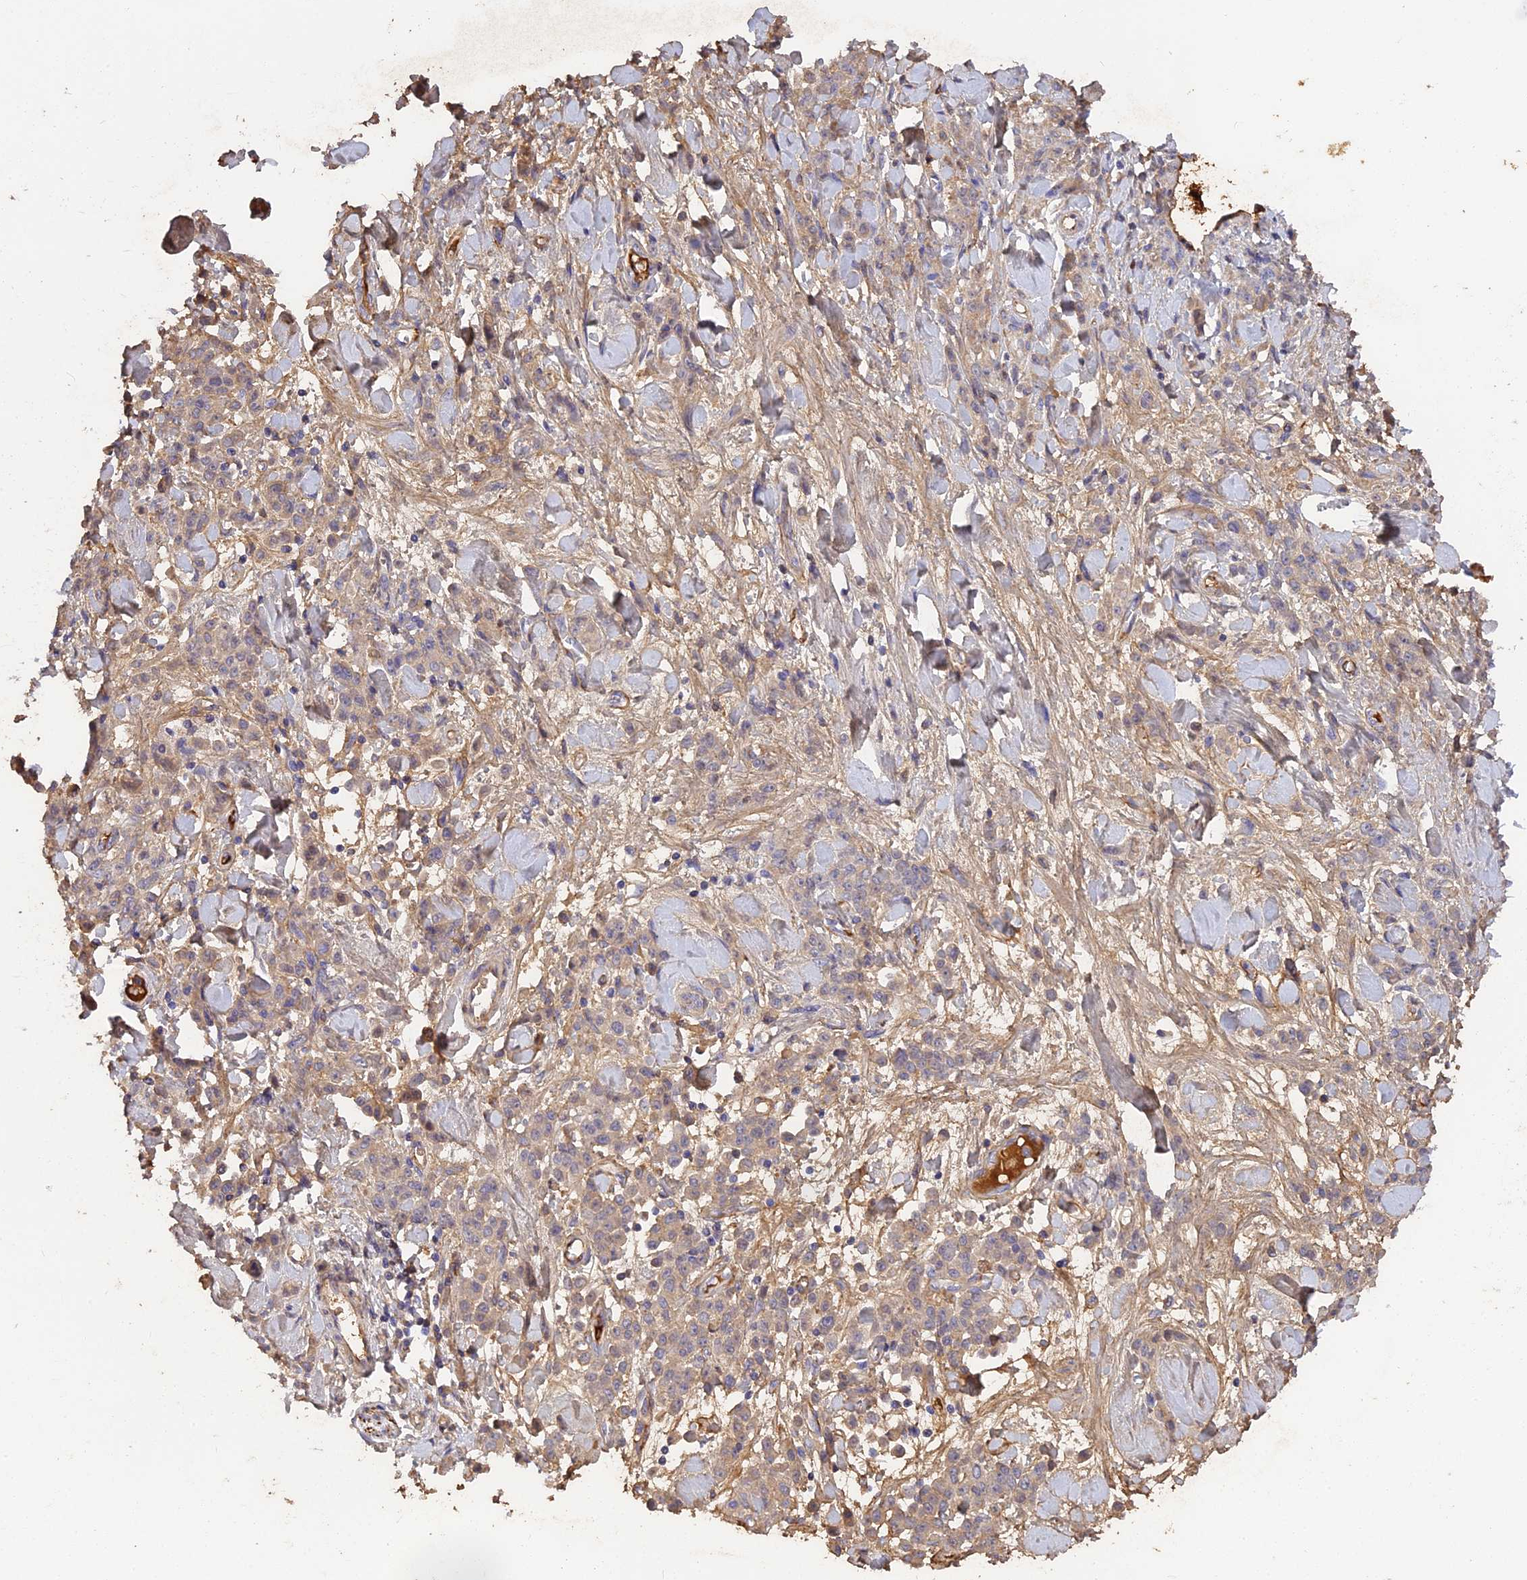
{"staining": {"intensity": "negative", "quantity": "none", "location": "none"}, "tissue": "stomach cancer", "cell_type": "Tumor cells", "image_type": "cancer", "snomed": [{"axis": "morphology", "description": "Normal tissue, NOS"}, {"axis": "morphology", "description": "Adenocarcinoma, NOS"}, {"axis": "topography", "description": "Stomach"}], "caption": "Immunohistochemistry photomicrograph of human stomach cancer (adenocarcinoma) stained for a protein (brown), which exhibits no expression in tumor cells. The staining is performed using DAB (3,3'-diaminobenzidine) brown chromogen with nuclei counter-stained in using hematoxylin.", "gene": "PZP", "patient": {"sex": "male", "age": 82}}